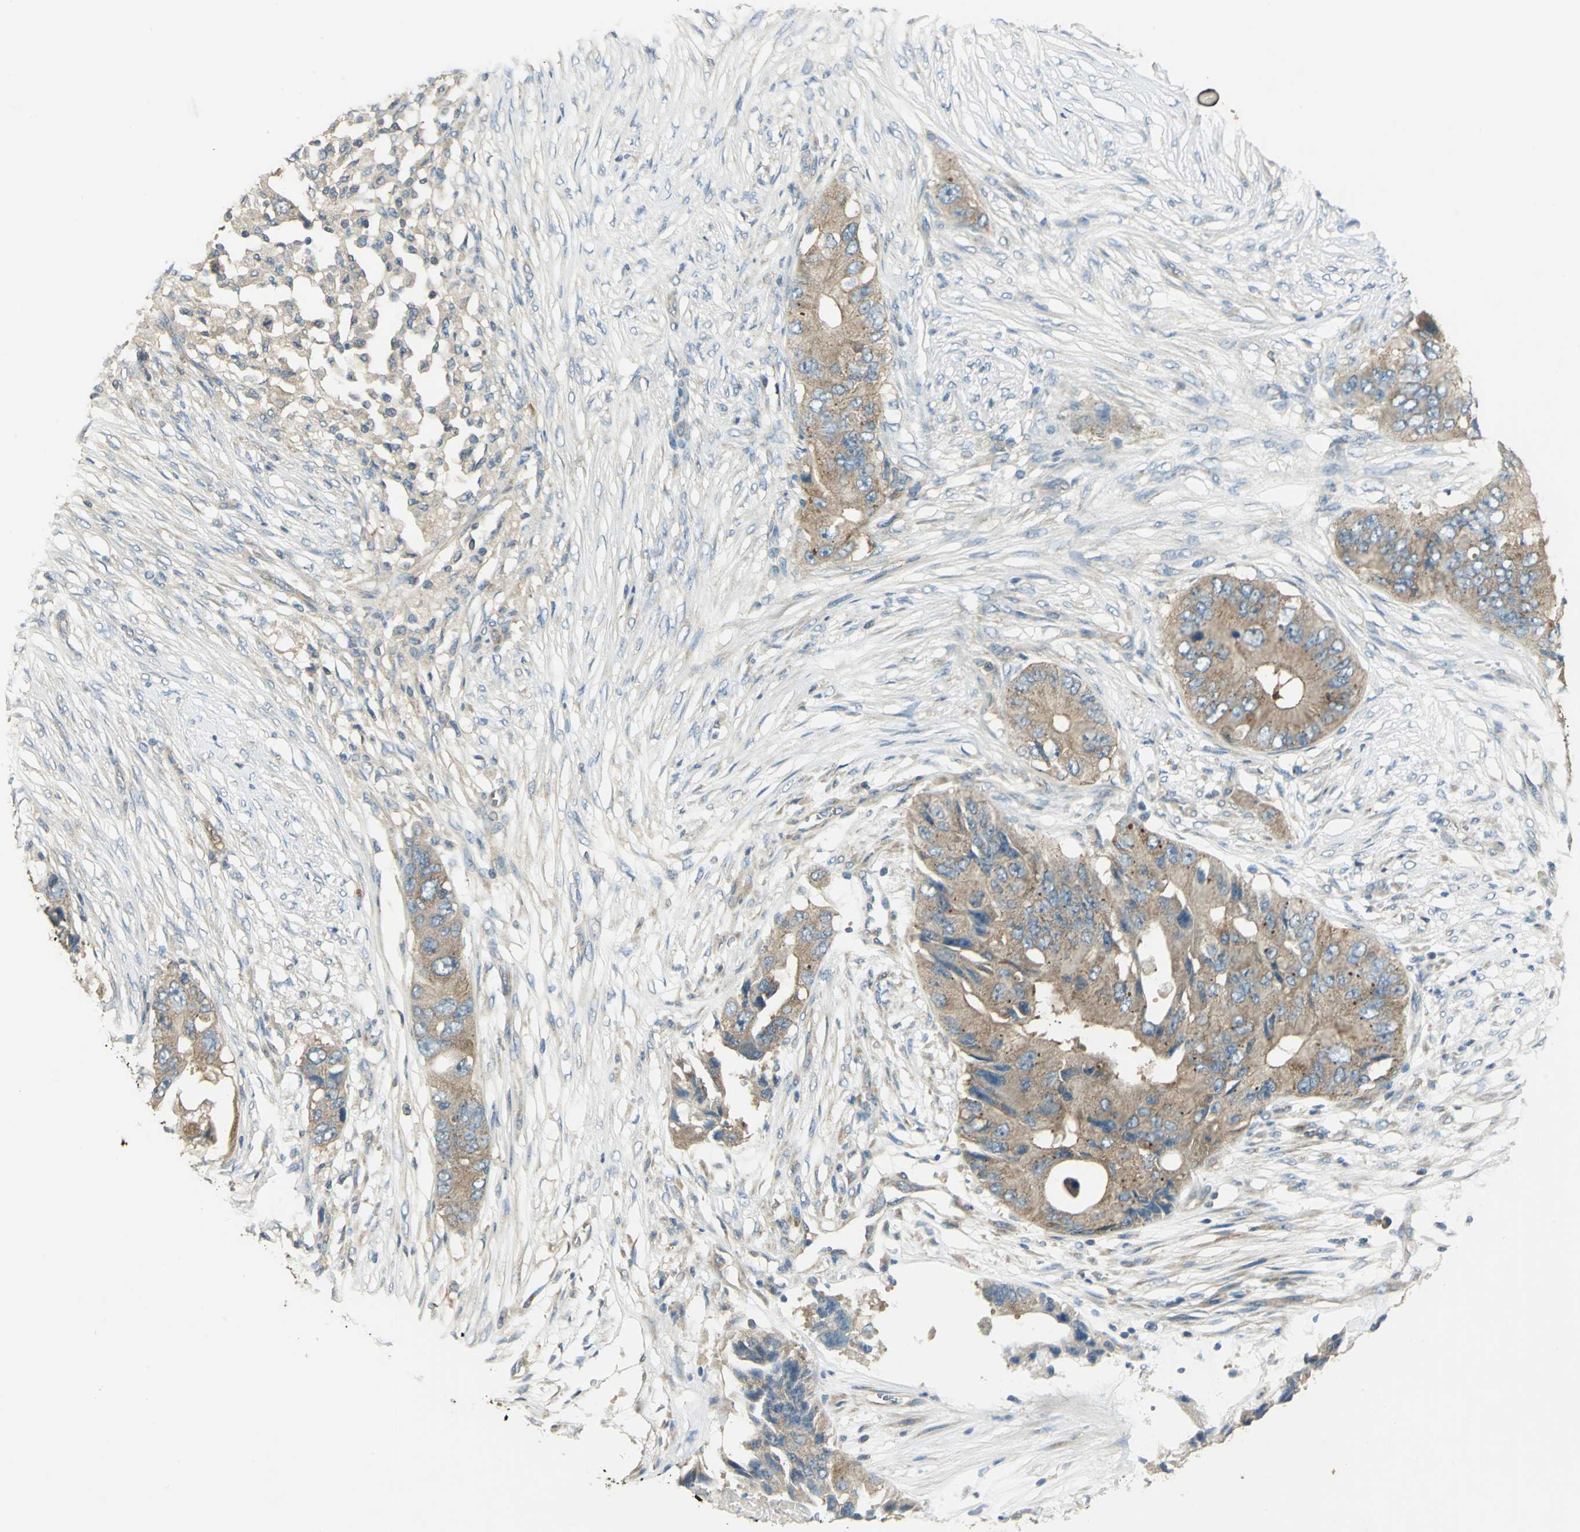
{"staining": {"intensity": "moderate", "quantity": ">75%", "location": "cytoplasmic/membranous"}, "tissue": "colorectal cancer", "cell_type": "Tumor cells", "image_type": "cancer", "snomed": [{"axis": "morphology", "description": "Adenocarcinoma, NOS"}, {"axis": "topography", "description": "Colon"}], "caption": "Brown immunohistochemical staining in human colorectal adenocarcinoma reveals moderate cytoplasmic/membranous staining in about >75% of tumor cells. (brown staining indicates protein expression, while blue staining denotes nuclei).", "gene": "SHC2", "patient": {"sex": "male", "age": 71}}